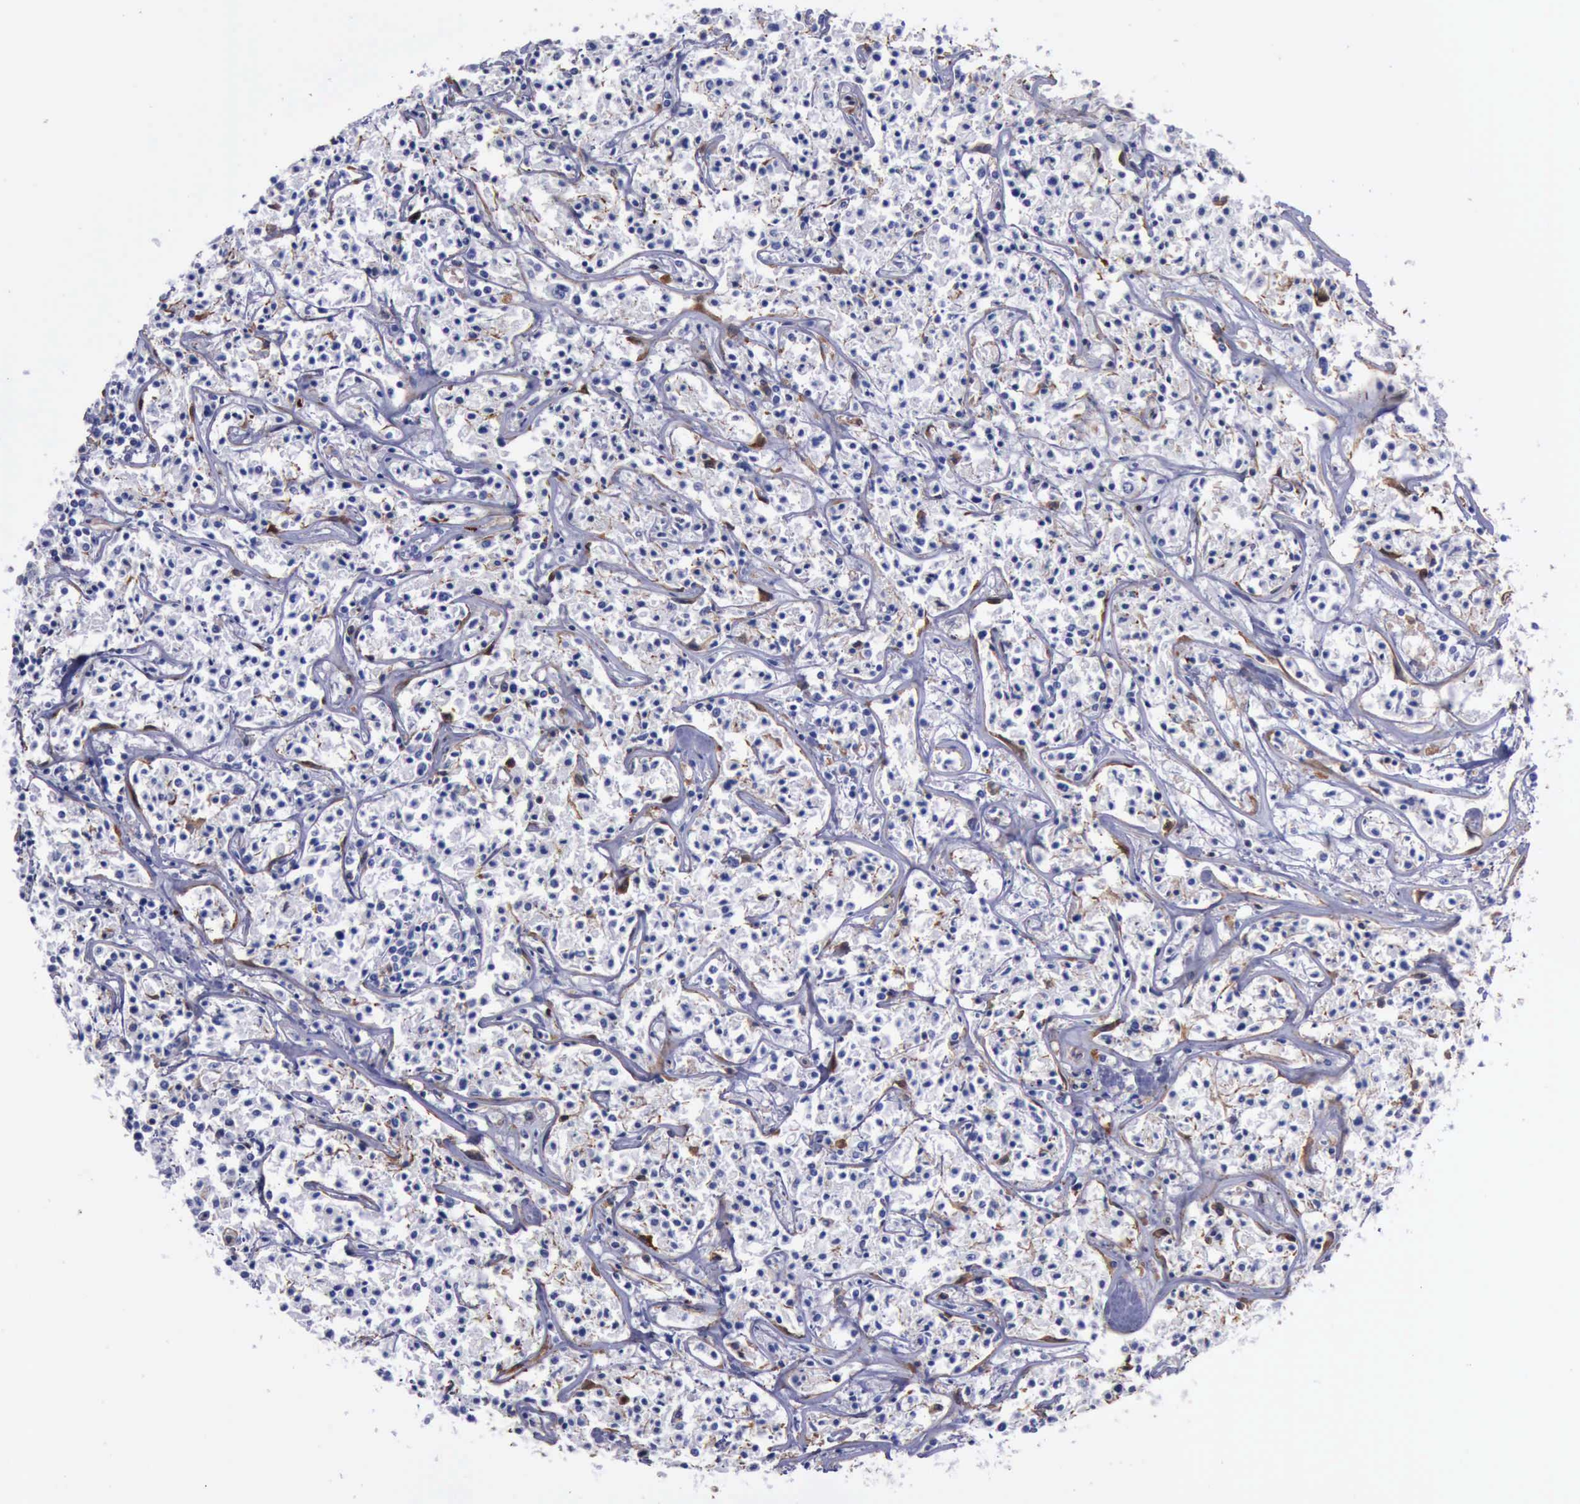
{"staining": {"intensity": "negative", "quantity": "none", "location": "none"}, "tissue": "lymphoma", "cell_type": "Tumor cells", "image_type": "cancer", "snomed": [{"axis": "morphology", "description": "Malignant lymphoma, non-Hodgkin's type, Low grade"}, {"axis": "topography", "description": "Small intestine"}], "caption": "Immunohistochemistry of human lymphoma reveals no staining in tumor cells.", "gene": "FLNA", "patient": {"sex": "female", "age": 59}}